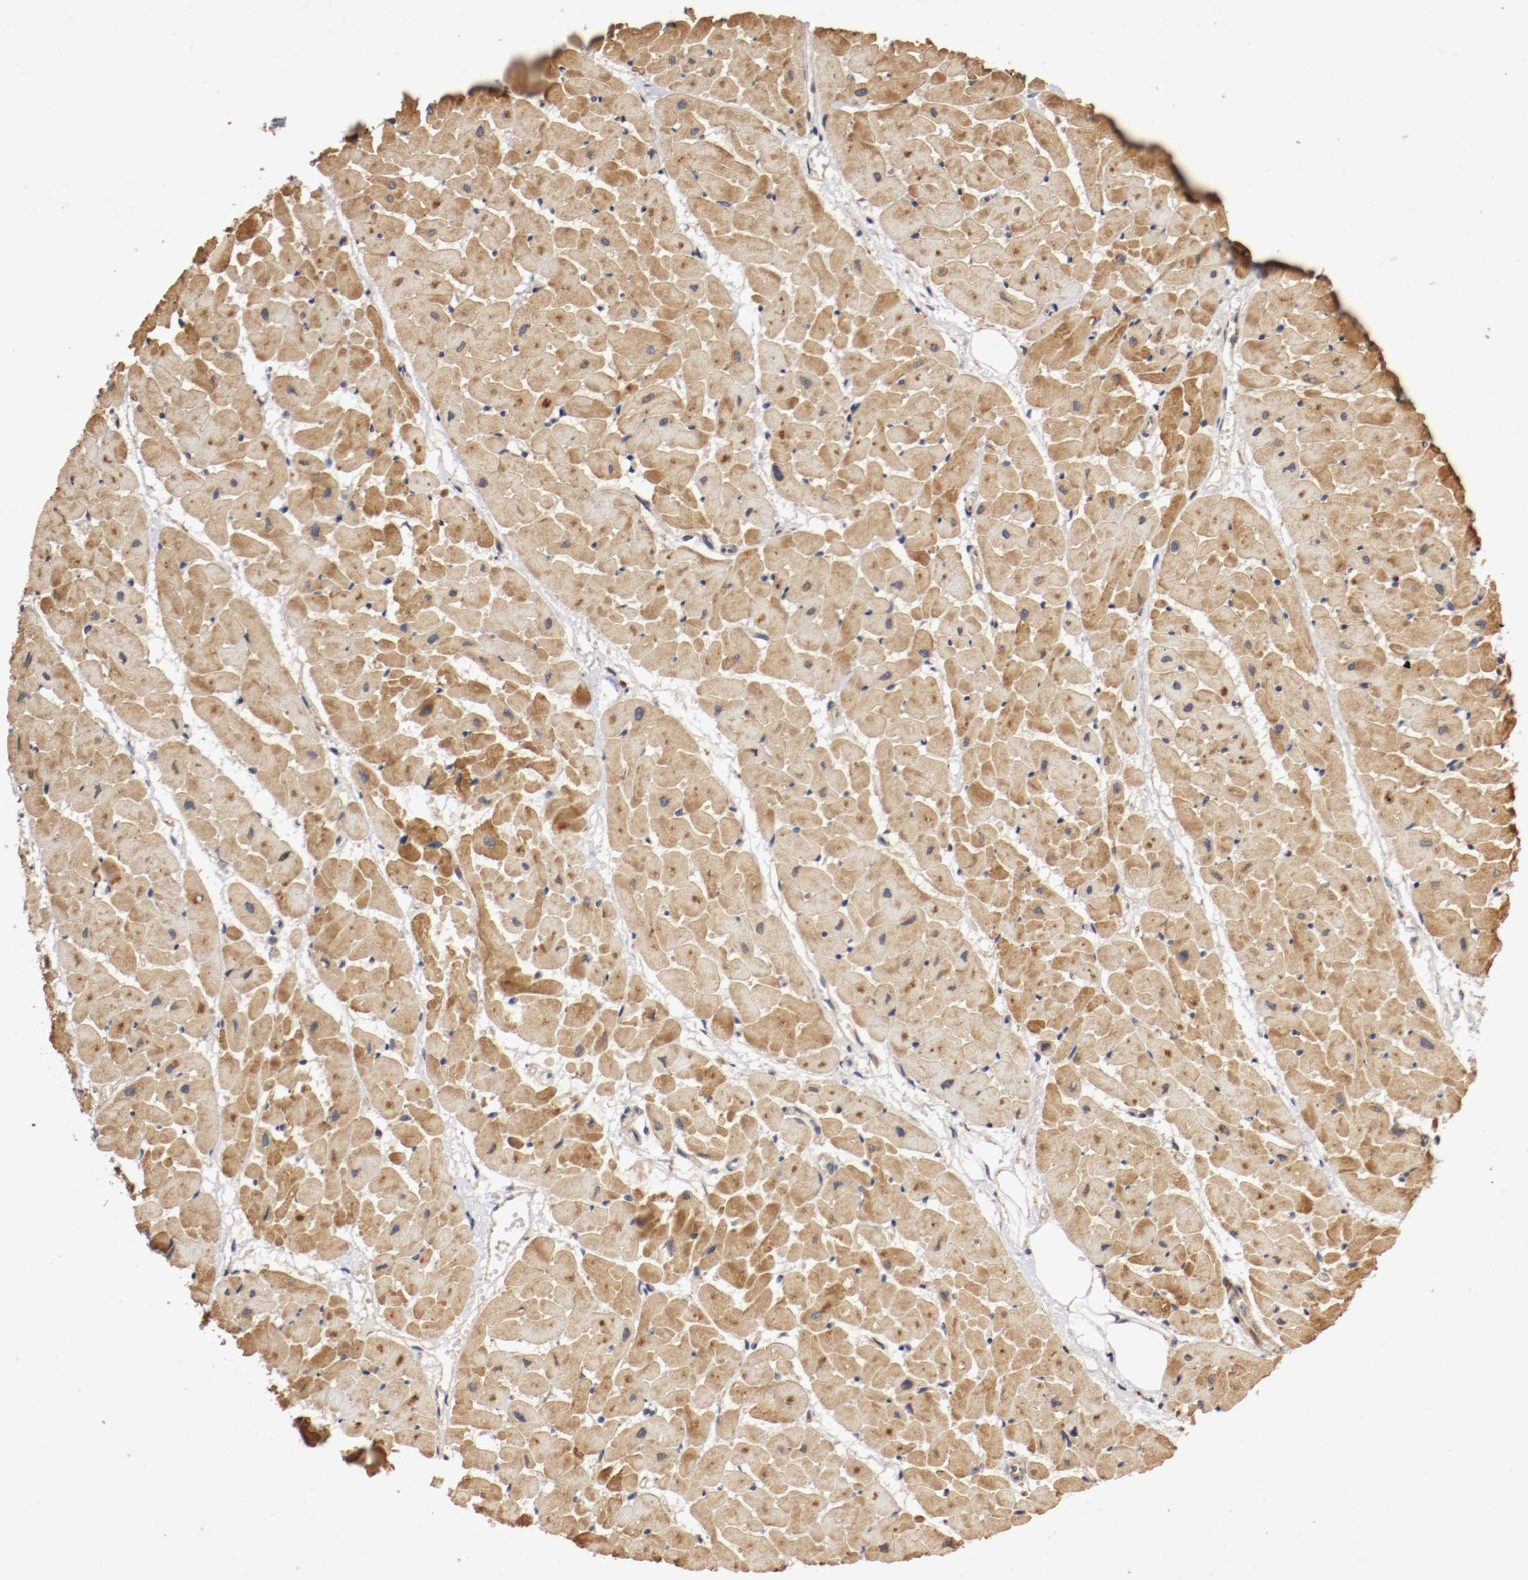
{"staining": {"intensity": "strong", "quantity": ">75%", "location": "cytoplasmic/membranous"}, "tissue": "heart muscle", "cell_type": "Cardiomyocytes", "image_type": "normal", "snomed": [{"axis": "morphology", "description": "Normal tissue, NOS"}, {"axis": "topography", "description": "Heart"}], "caption": "A brown stain shows strong cytoplasmic/membranous positivity of a protein in cardiomyocytes of normal heart muscle.", "gene": "VEZT", "patient": {"sex": "female", "age": 19}}